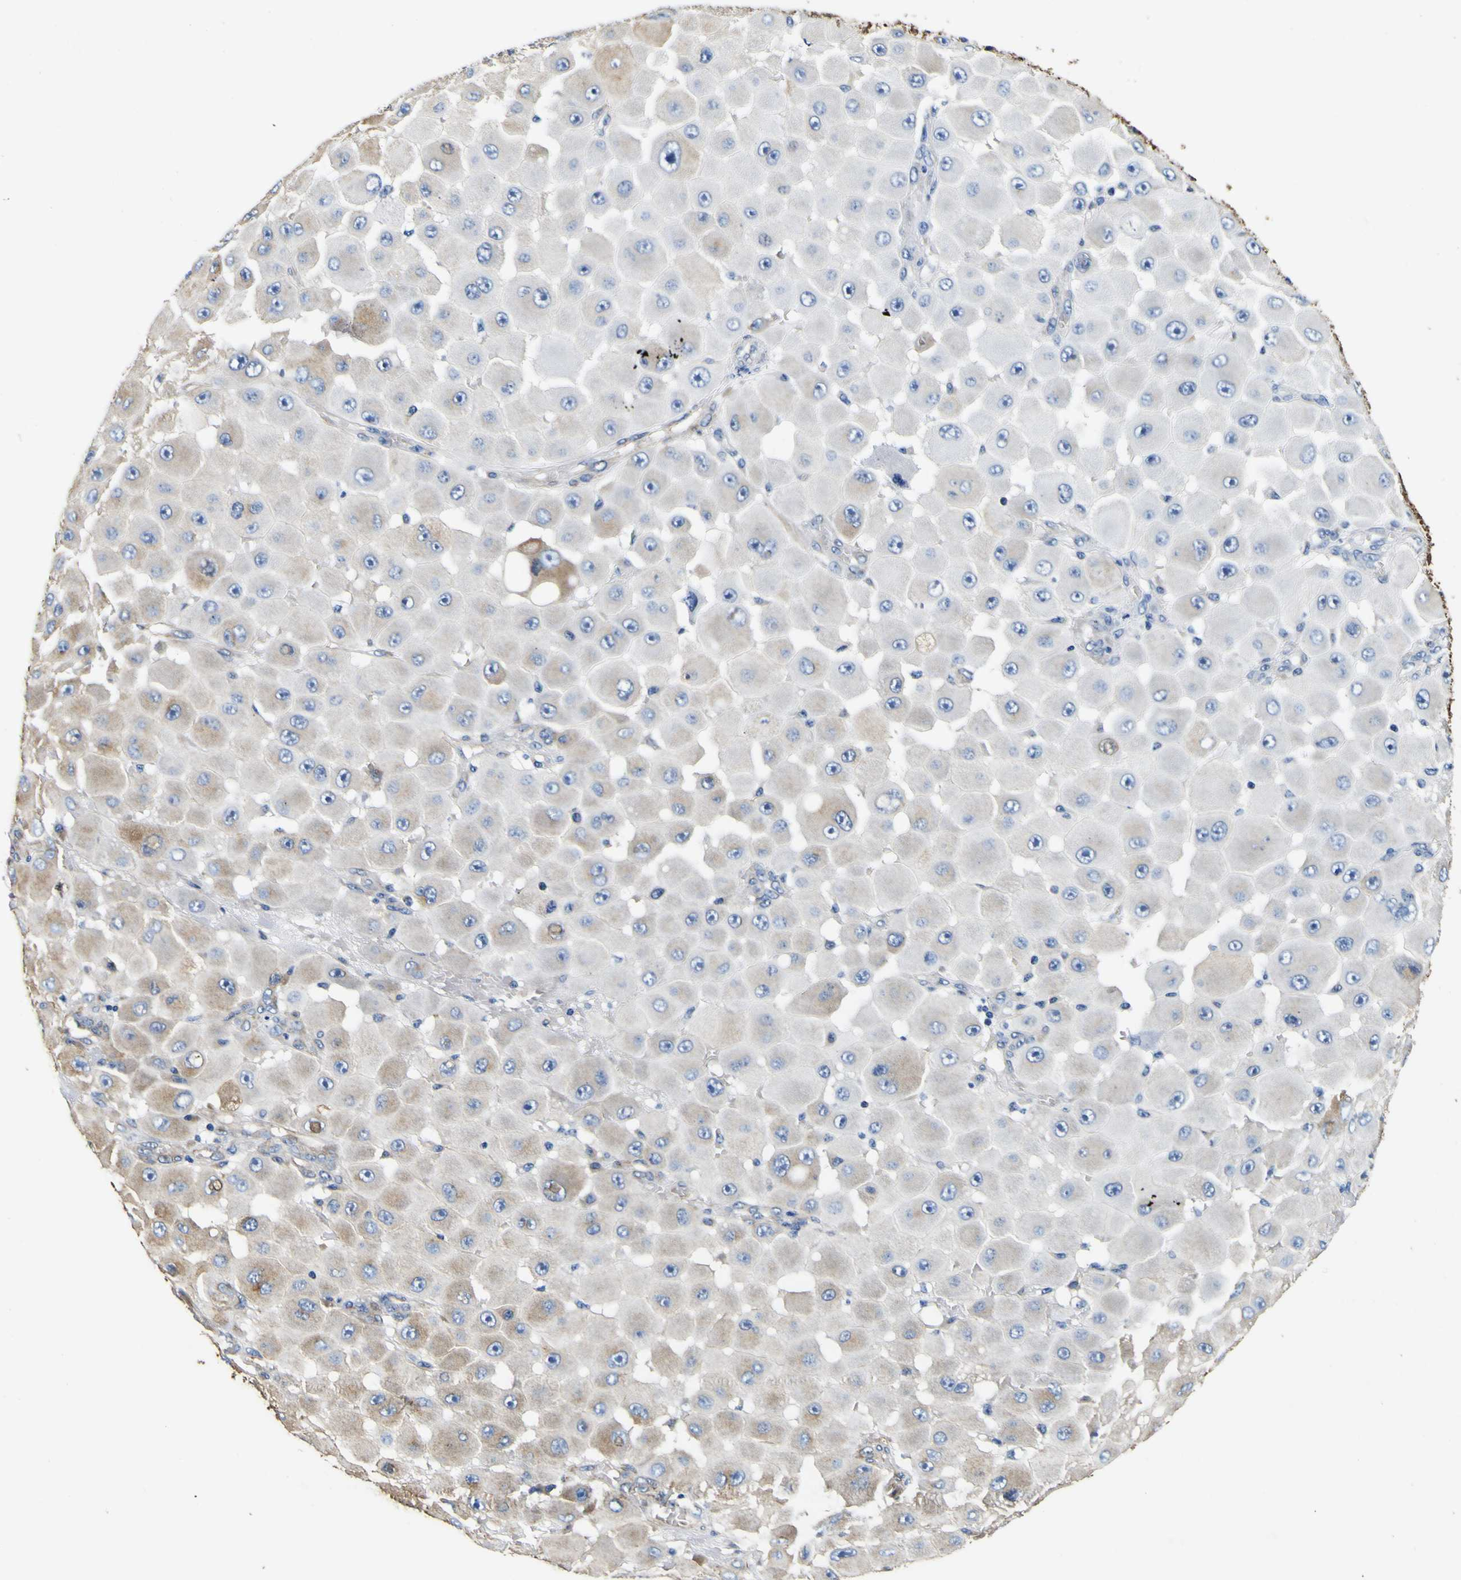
{"staining": {"intensity": "weak", "quantity": ">75%", "location": "cytoplasmic/membranous"}, "tissue": "melanoma", "cell_type": "Tumor cells", "image_type": "cancer", "snomed": [{"axis": "morphology", "description": "Malignant melanoma, NOS"}, {"axis": "topography", "description": "Skin"}], "caption": "Weak cytoplasmic/membranous positivity for a protein is identified in about >75% of tumor cells of melanoma using IHC.", "gene": "TUBA1B", "patient": {"sex": "female", "age": 81}}